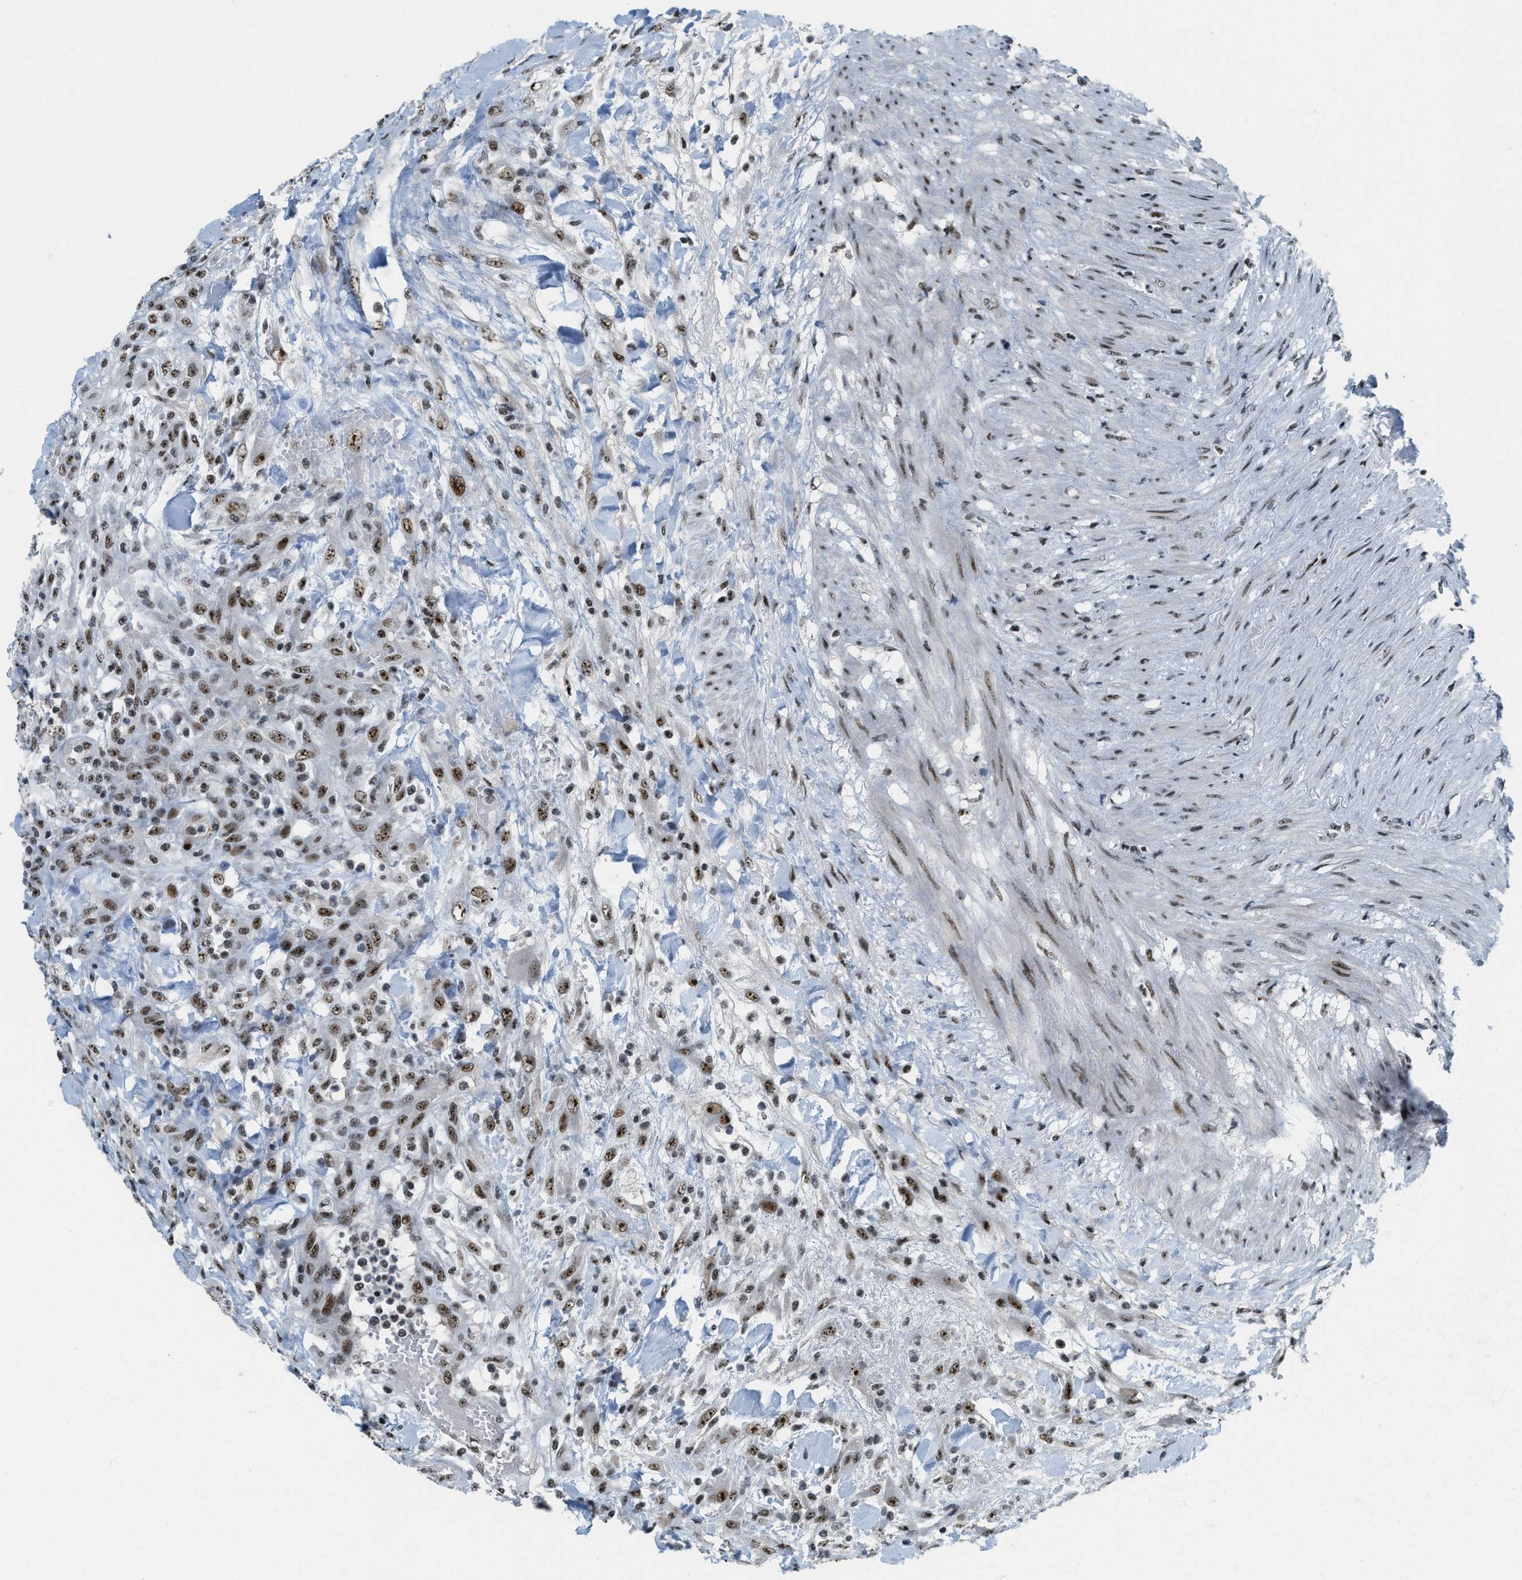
{"staining": {"intensity": "moderate", "quantity": ">75%", "location": "nuclear"}, "tissue": "testis cancer", "cell_type": "Tumor cells", "image_type": "cancer", "snomed": [{"axis": "morphology", "description": "Seminoma, NOS"}, {"axis": "topography", "description": "Testis"}], "caption": "A photomicrograph of testis seminoma stained for a protein exhibits moderate nuclear brown staining in tumor cells.", "gene": "URB1", "patient": {"sex": "male", "age": 59}}